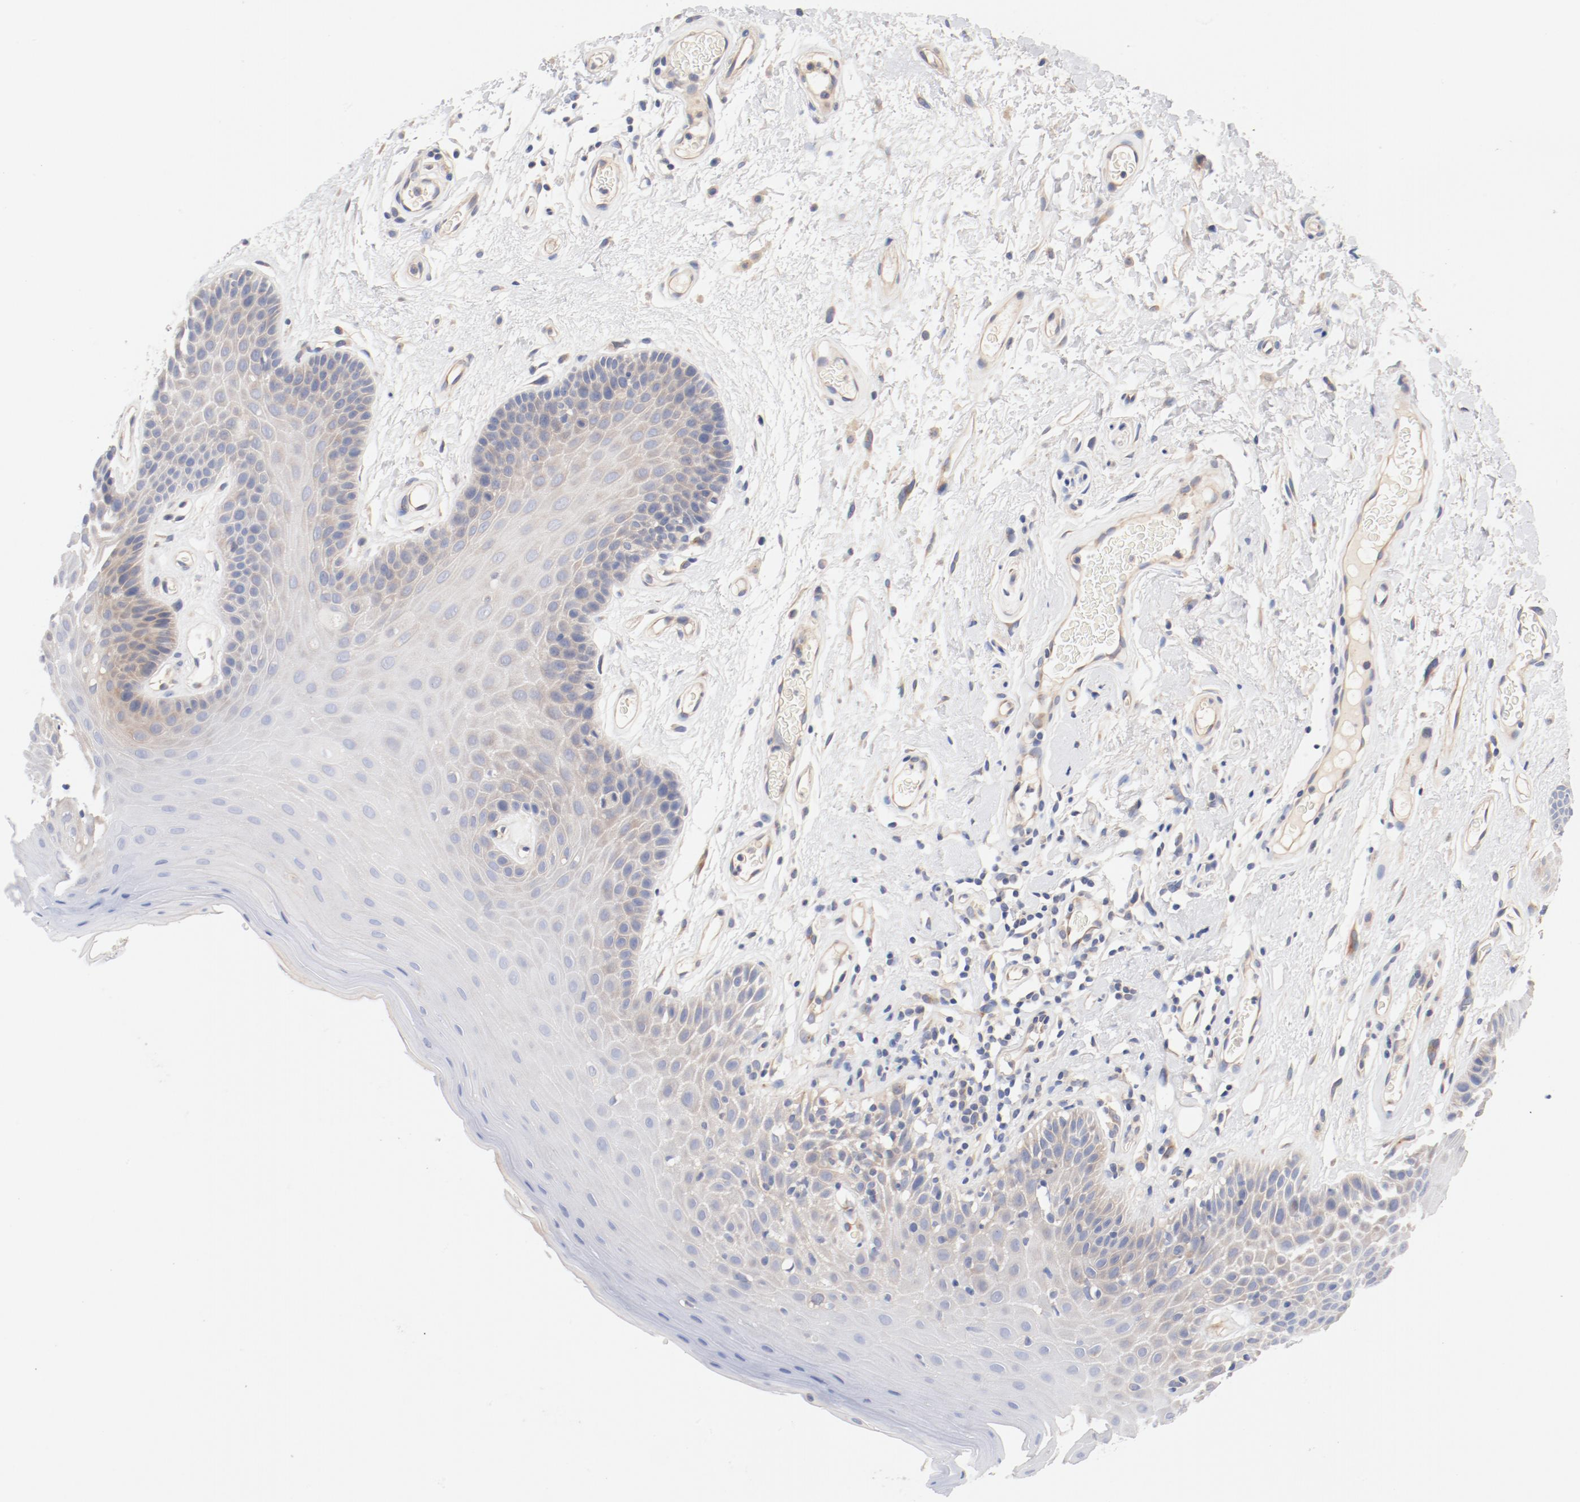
{"staining": {"intensity": "moderate", "quantity": "<25%", "location": "cytoplasmic/membranous"}, "tissue": "oral mucosa", "cell_type": "Squamous epithelial cells", "image_type": "normal", "snomed": [{"axis": "morphology", "description": "Normal tissue, NOS"}, {"axis": "morphology", "description": "Squamous cell carcinoma, NOS"}, {"axis": "topography", "description": "Skeletal muscle"}, {"axis": "topography", "description": "Oral tissue"}, {"axis": "topography", "description": "Head-Neck"}], "caption": "Protein expression analysis of benign oral mucosa demonstrates moderate cytoplasmic/membranous expression in about <25% of squamous epithelial cells. (DAB IHC, brown staining for protein, blue staining for nuclei).", "gene": "DYNC1H1", "patient": {"sex": "male", "age": 71}}